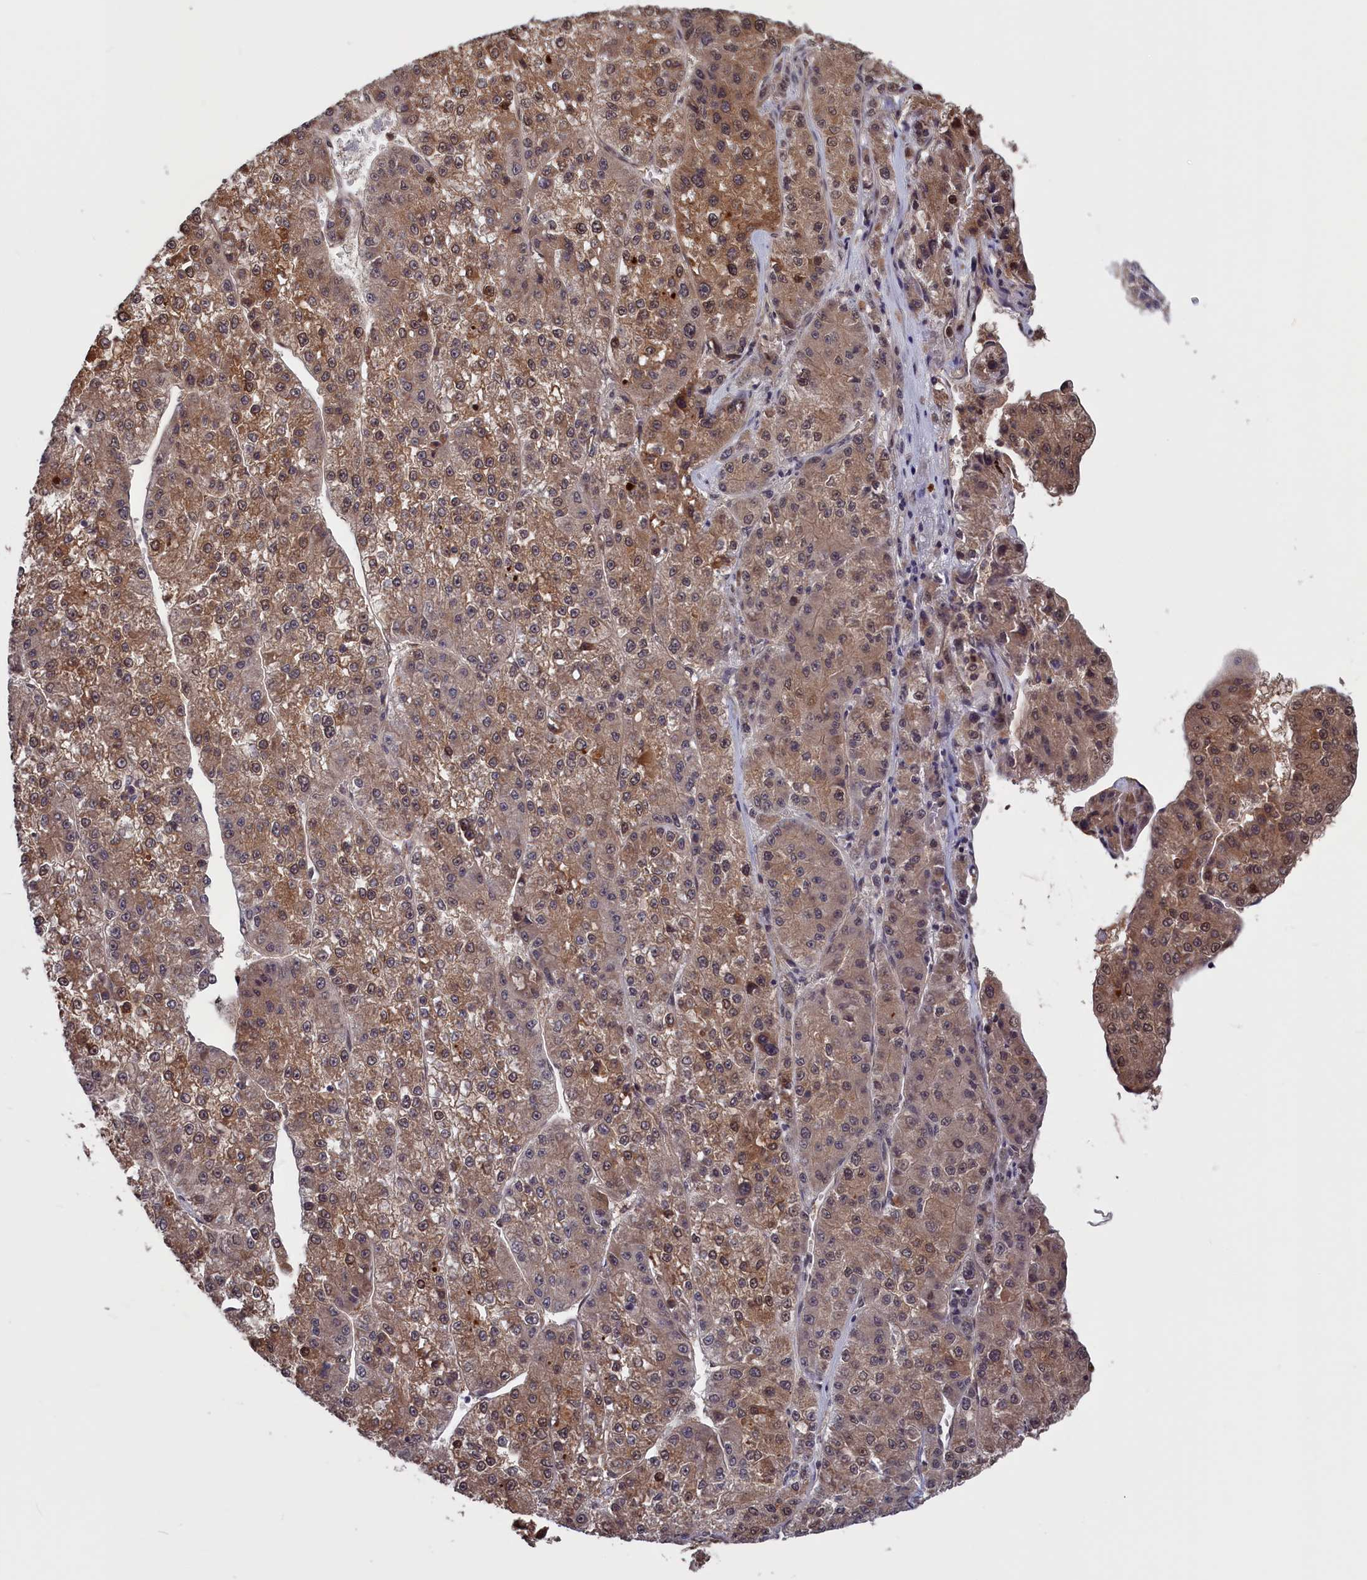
{"staining": {"intensity": "moderate", "quantity": ">75%", "location": "cytoplasmic/membranous"}, "tissue": "liver cancer", "cell_type": "Tumor cells", "image_type": "cancer", "snomed": [{"axis": "morphology", "description": "Carcinoma, Hepatocellular, NOS"}, {"axis": "topography", "description": "Liver"}], "caption": "There is medium levels of moderate cytoplasmic/membranous positivity in tumor cells of hepatocellular carcinoma (liver), as demonstrated by immunohistochemical staining (brown color).", "gene": "PLP2", "patient": {"sex": "female", "age": 73}}